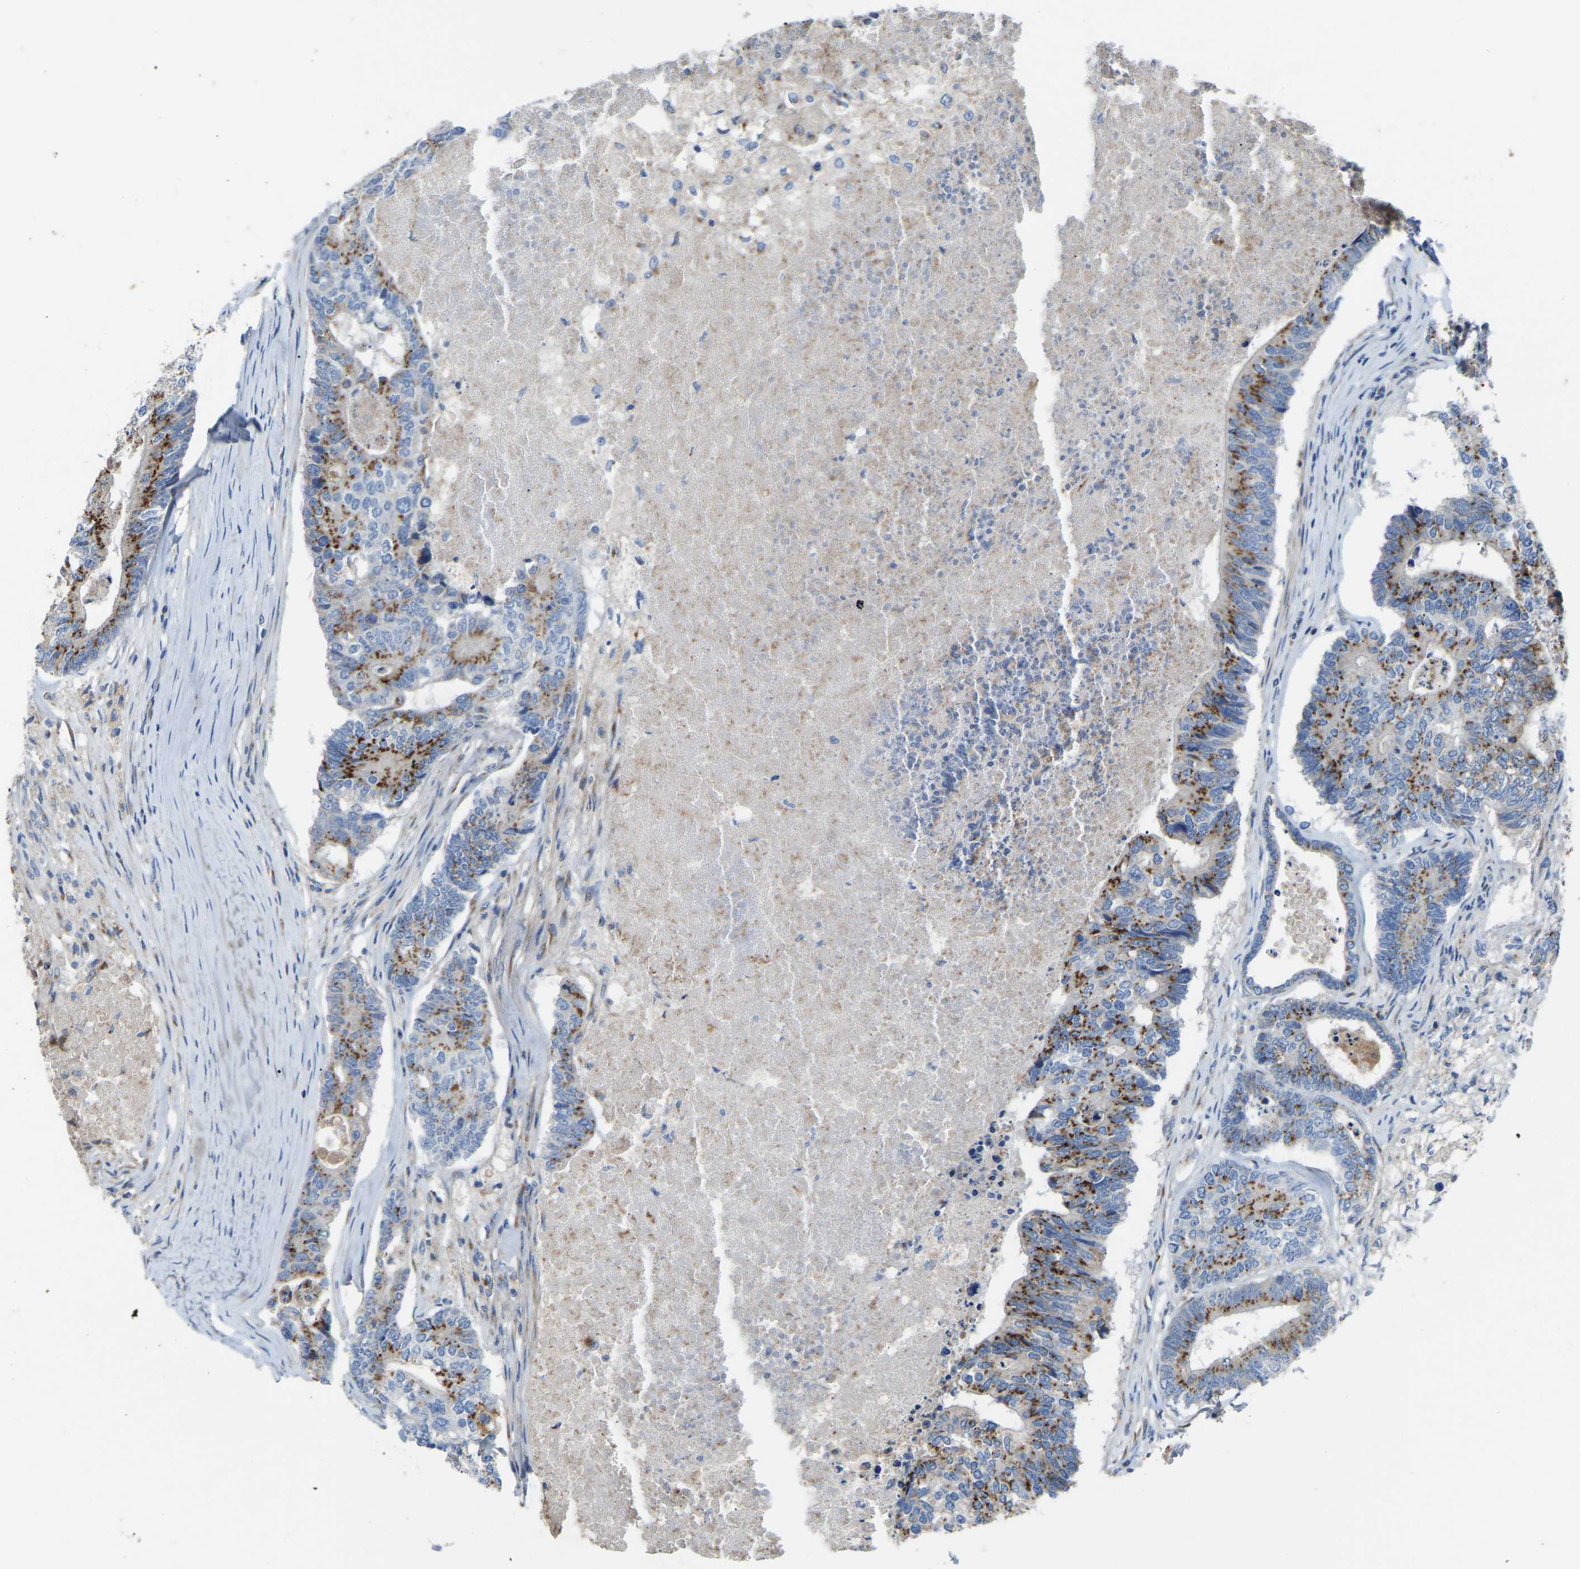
{"staining": {"intensity": "moderate", "quantity": ">75%", "location": "cytoplasmic/membranous"}, "tissue": "colorectal cancer", "cell_type": "Tumor cells", "image_type": "cancer", "snomed": [{"axis": "morphology", "description": "Adenocarcinoma, NOS"}, {"axis": "topography", "description": "Colon"}], "caption": "Protein analysis of colorectal cancer (adenocarcinoma) tissue demonstrates moderate cytoplasmic/membranous positivity in approximately >75% of tumor cells.", "gene": "CANT1", "patient": {"sex": "female", "age": 67}}